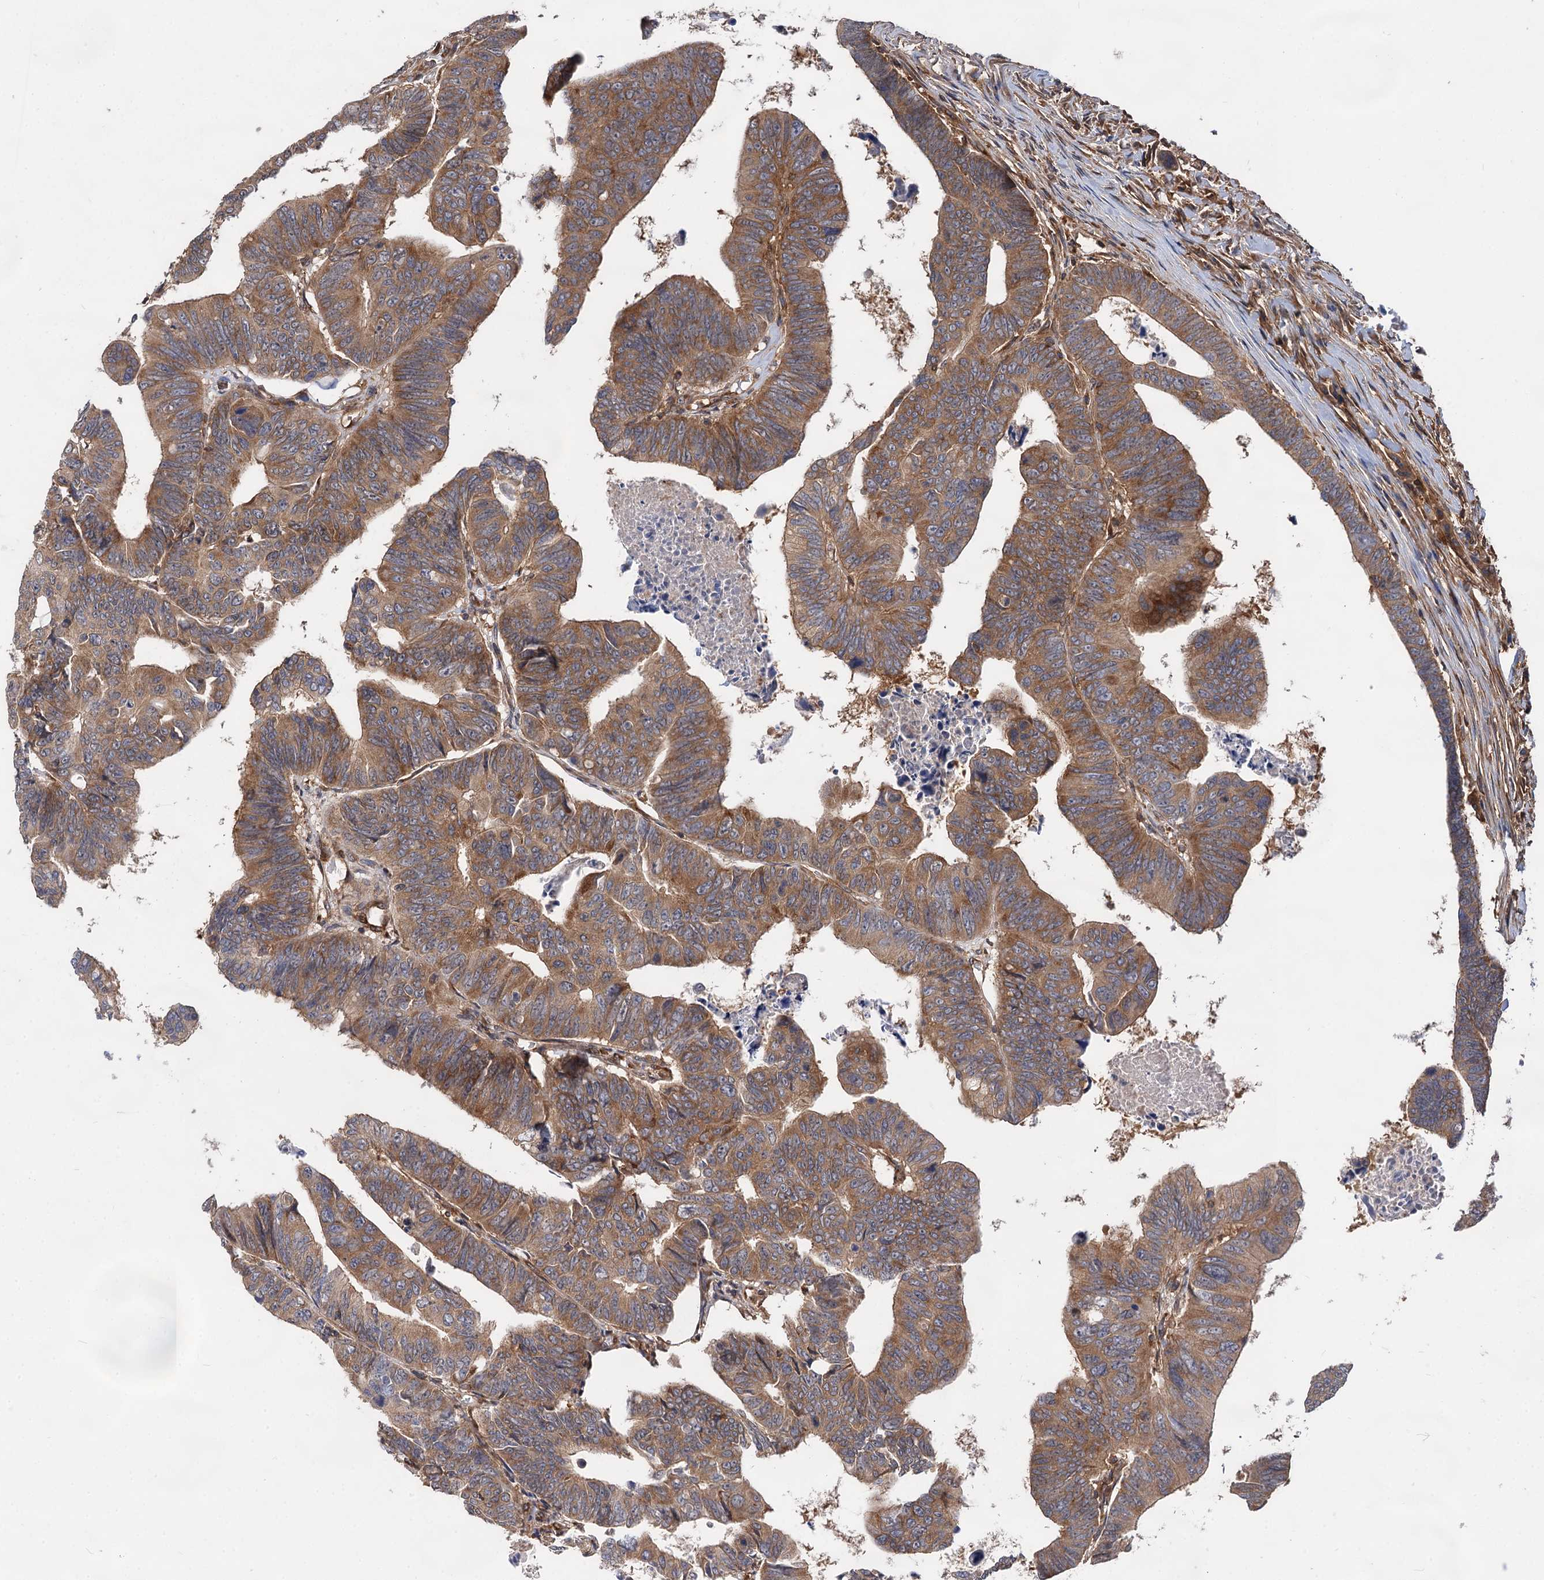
{"staining": {"intensity": "moderate", "quantity": ">75%", "location": "cytoplasmic/membranous"}, "tissue": "colorectal cancer", "cell_type": "Tumor cells", "image_type": "cancer", "snomed": [{"axis": "morphology", "description": "Adenocarcinoma, NOS"}, {"axis": "topography", "description": "Rectum"}], "caption": "Immunohistochemical staining of colorectal cancer (adenocarcinoma) demonstrates moderate cytoplasmic/membranous protein positivity in approximately >75% of tumor cells. Immunohistochemistry (ihc) stains the protein in brown and the nuclei are stained blue.", "gene": "PACS1", "patient": {"sex": "female", "age": 65}}